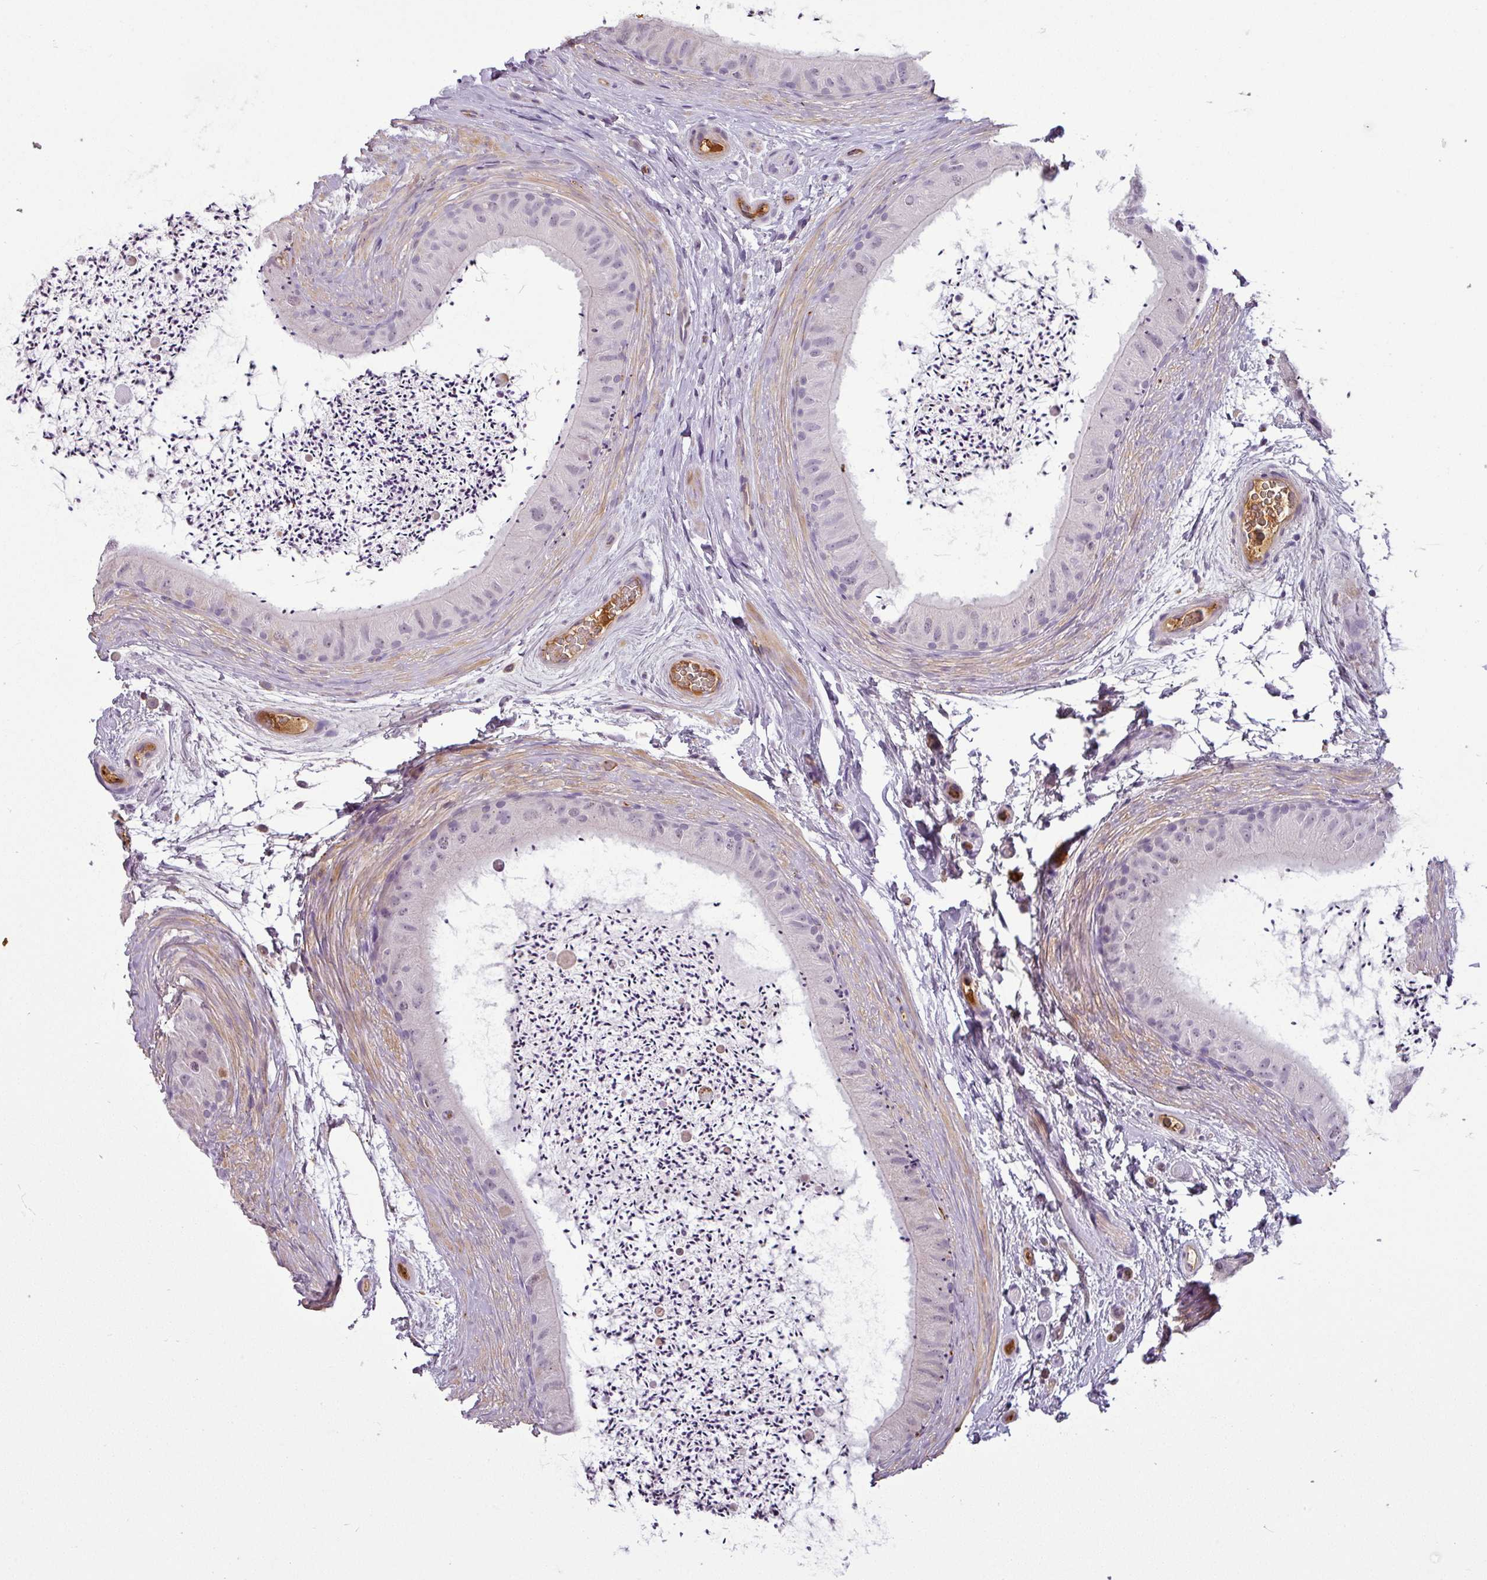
{"staining": {"intensity": "negative", "quantity": "none", "location": "none"}, "tissue": "epididymis", "cell_type": "Glandular cells", "image_type": "normal", "snomed": [{"axis": "morphology", "description": "Normal tissue, NOS"}, {"axis": "topography", "description": "Epididymis"}], "caption": "Protein analysis of unremarkable epididymis shows no significant staining in glandular cells. (DAB immunohistochemistry (IHC) visualized using brightfield microscopy, high magnification).", "gene": "APOC1", "patient": {"sex": "male", "age": 50}}